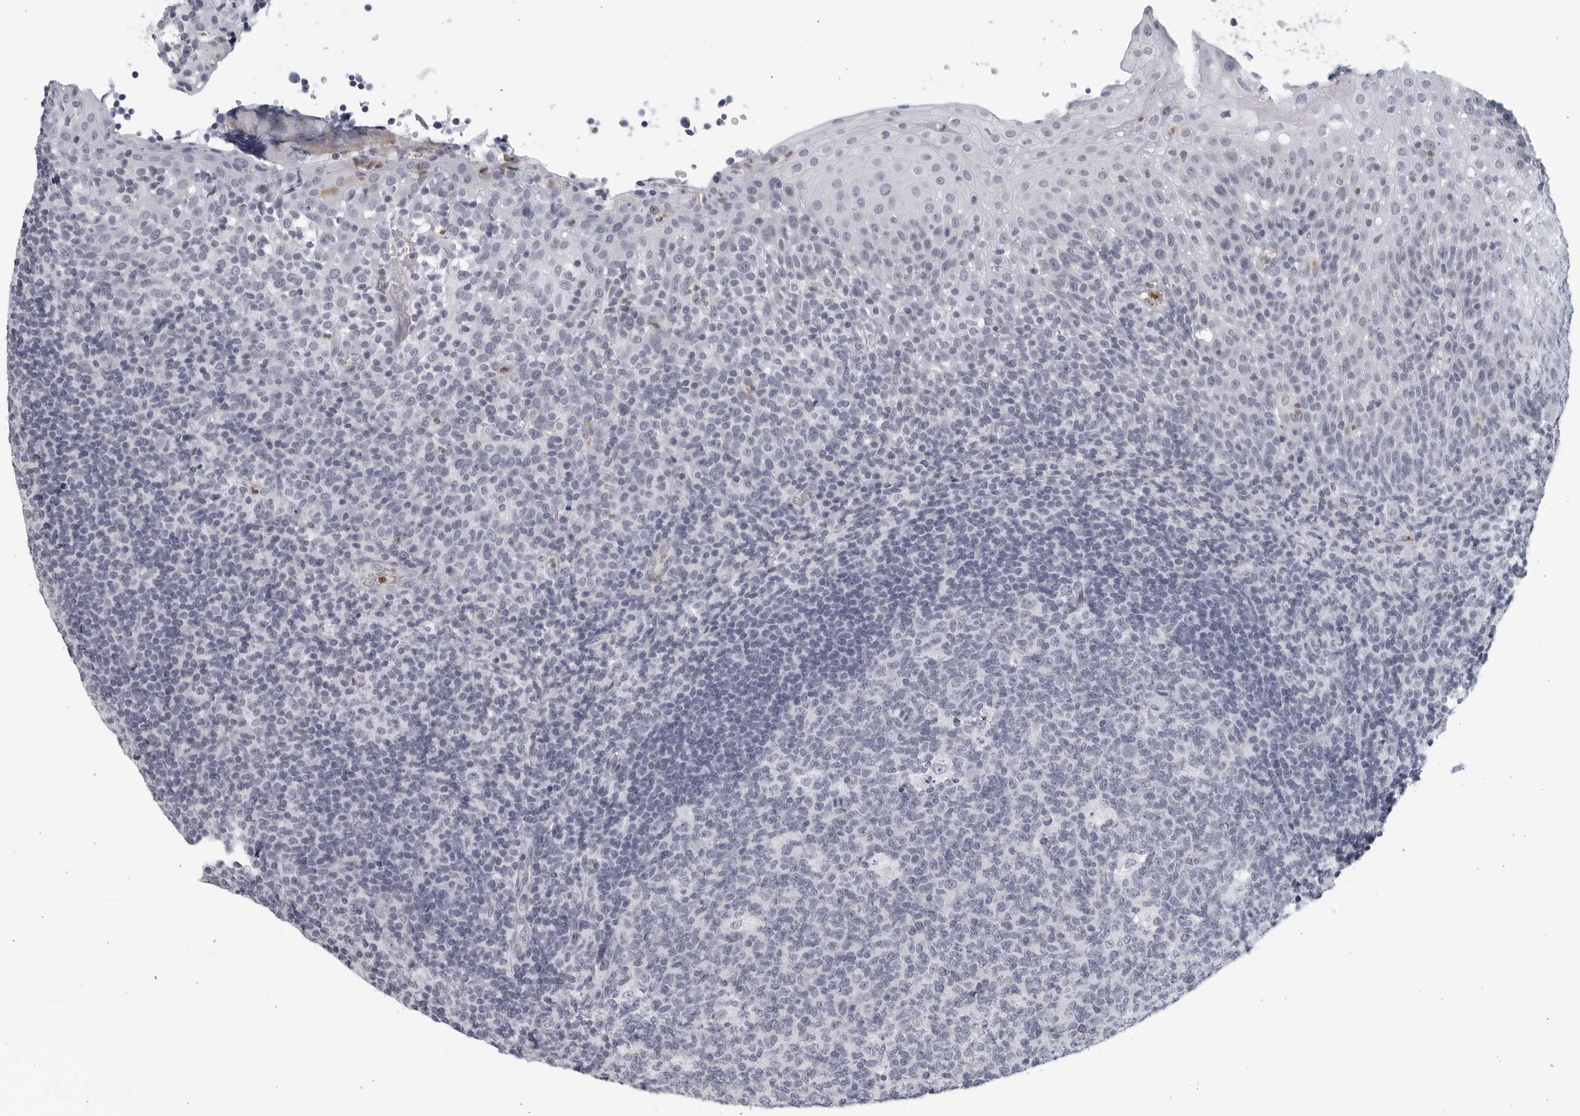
{"staining": {"intensity": "negative", "quantity": "none", "location": "none"}, "tissue": "tonsil", "cell_type": "Germinal center cells", "image_type": "normal", "snomed": [{"axis": "morphology", "description": "Normal tissue, NOS"}, {"axis": "topography", "description": "Tonsil"}], "caption": "Micrograph shows no protein staining in germinal center cells of unremarkable tonsil. (Stains: DAB immunohistochemistry (IHC) with hematoxylin counter stain, Microscopy: brightfield microscopy at high magnification).", "gene": "KLK7", "patient": {"sex": "female", "age": 19}}